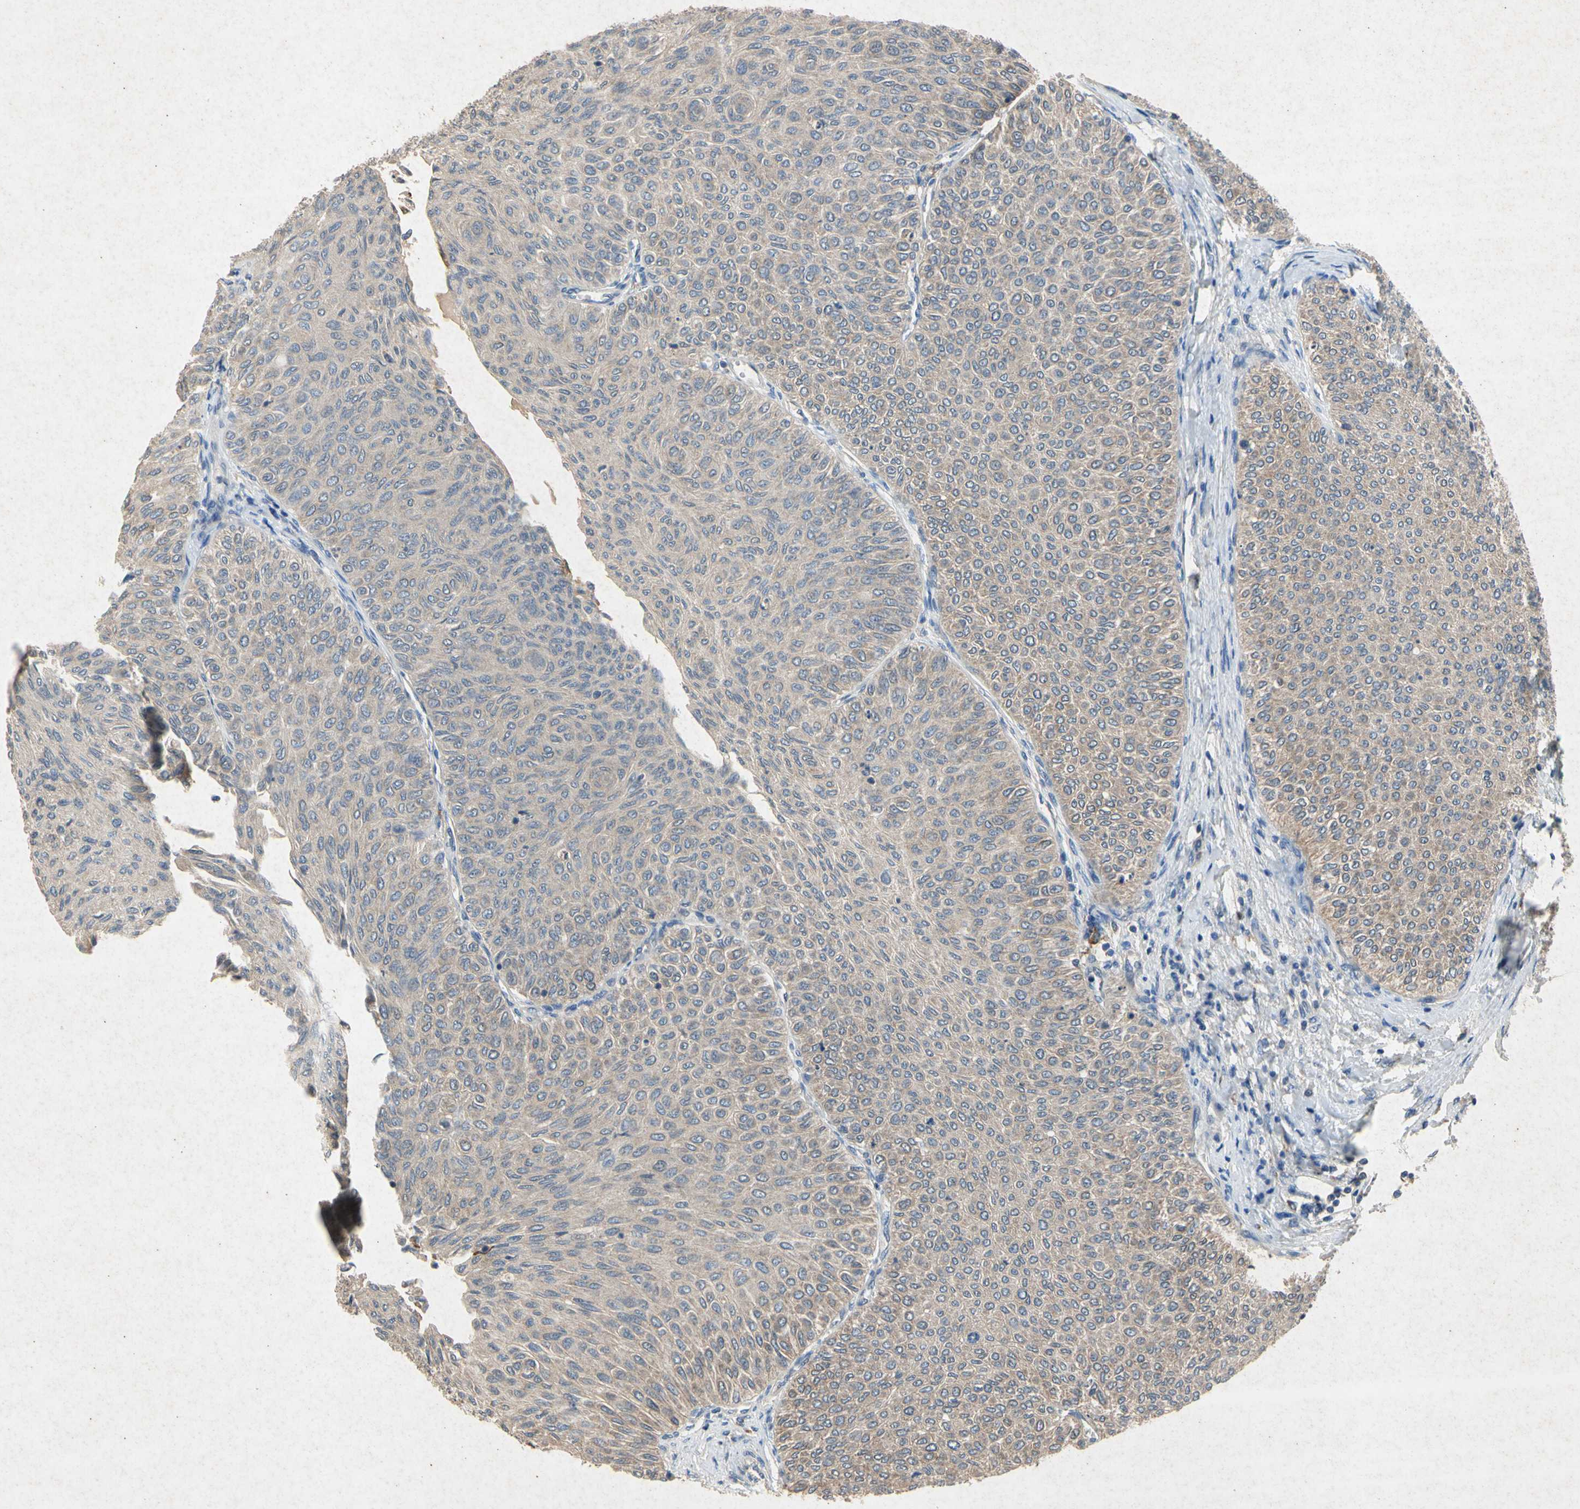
{"staining": {"intensity": "weak", "quantity": ">75%", "location": "cytoplasmic/membranous"}, "tissue": "urothelial cancer", "cell_type": "Tumor cells", "image_type": "cancer", "snomed": [{"axis": "morphology", "description": "Urothelial carcinoma, Low grade"}, {"axis": "topography", "description": "Urinary bladder"}], "caption": "Brown immunohistochemical staining in urothelial cancer exhibits weak cytoplasmic/membranous positivity in about >75% of tumor cells.", "gene": "RPS6KA1", "patient": {"sex": "male", "age": 78}}